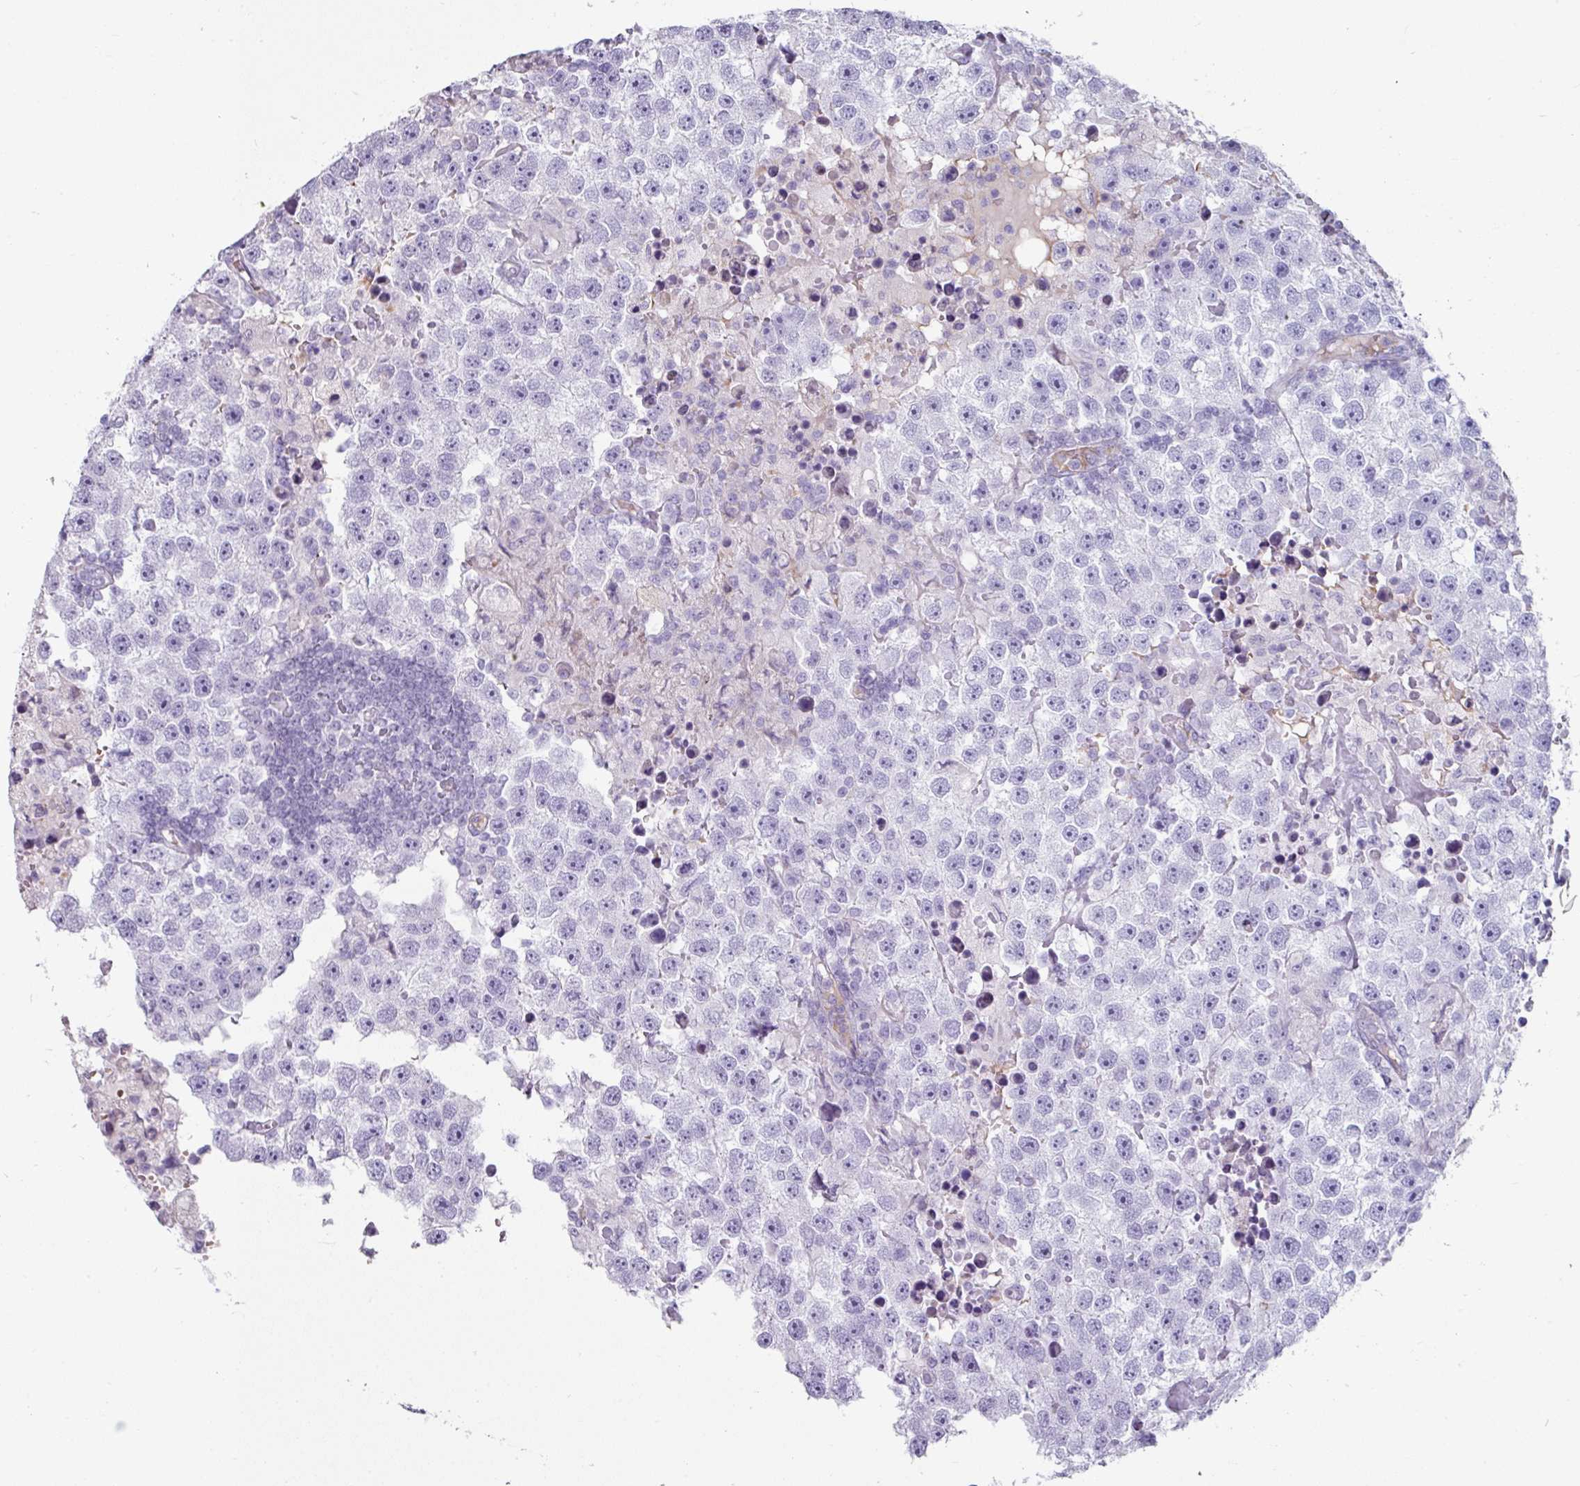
{"staining": {"intensity": "negative", "quantity": "none", "location": "none"}, "tissue": "testis cancer", "cell_type": "Tumor cells", "image_type": "cancer", "snomed": [{"axis": "morphology", "description": "Carcinoma, Embryonal, NOS"}, {"axis": "topography", "description": "Testis"}], "caption": "The immunohistochemistry (IHC) micrograph has no significant positivity in tumor cells of testis cancer (embryonal carcinoma) tissue.", "gene": "CLCA1", "patient": {"sex": "male", "age": 83}}